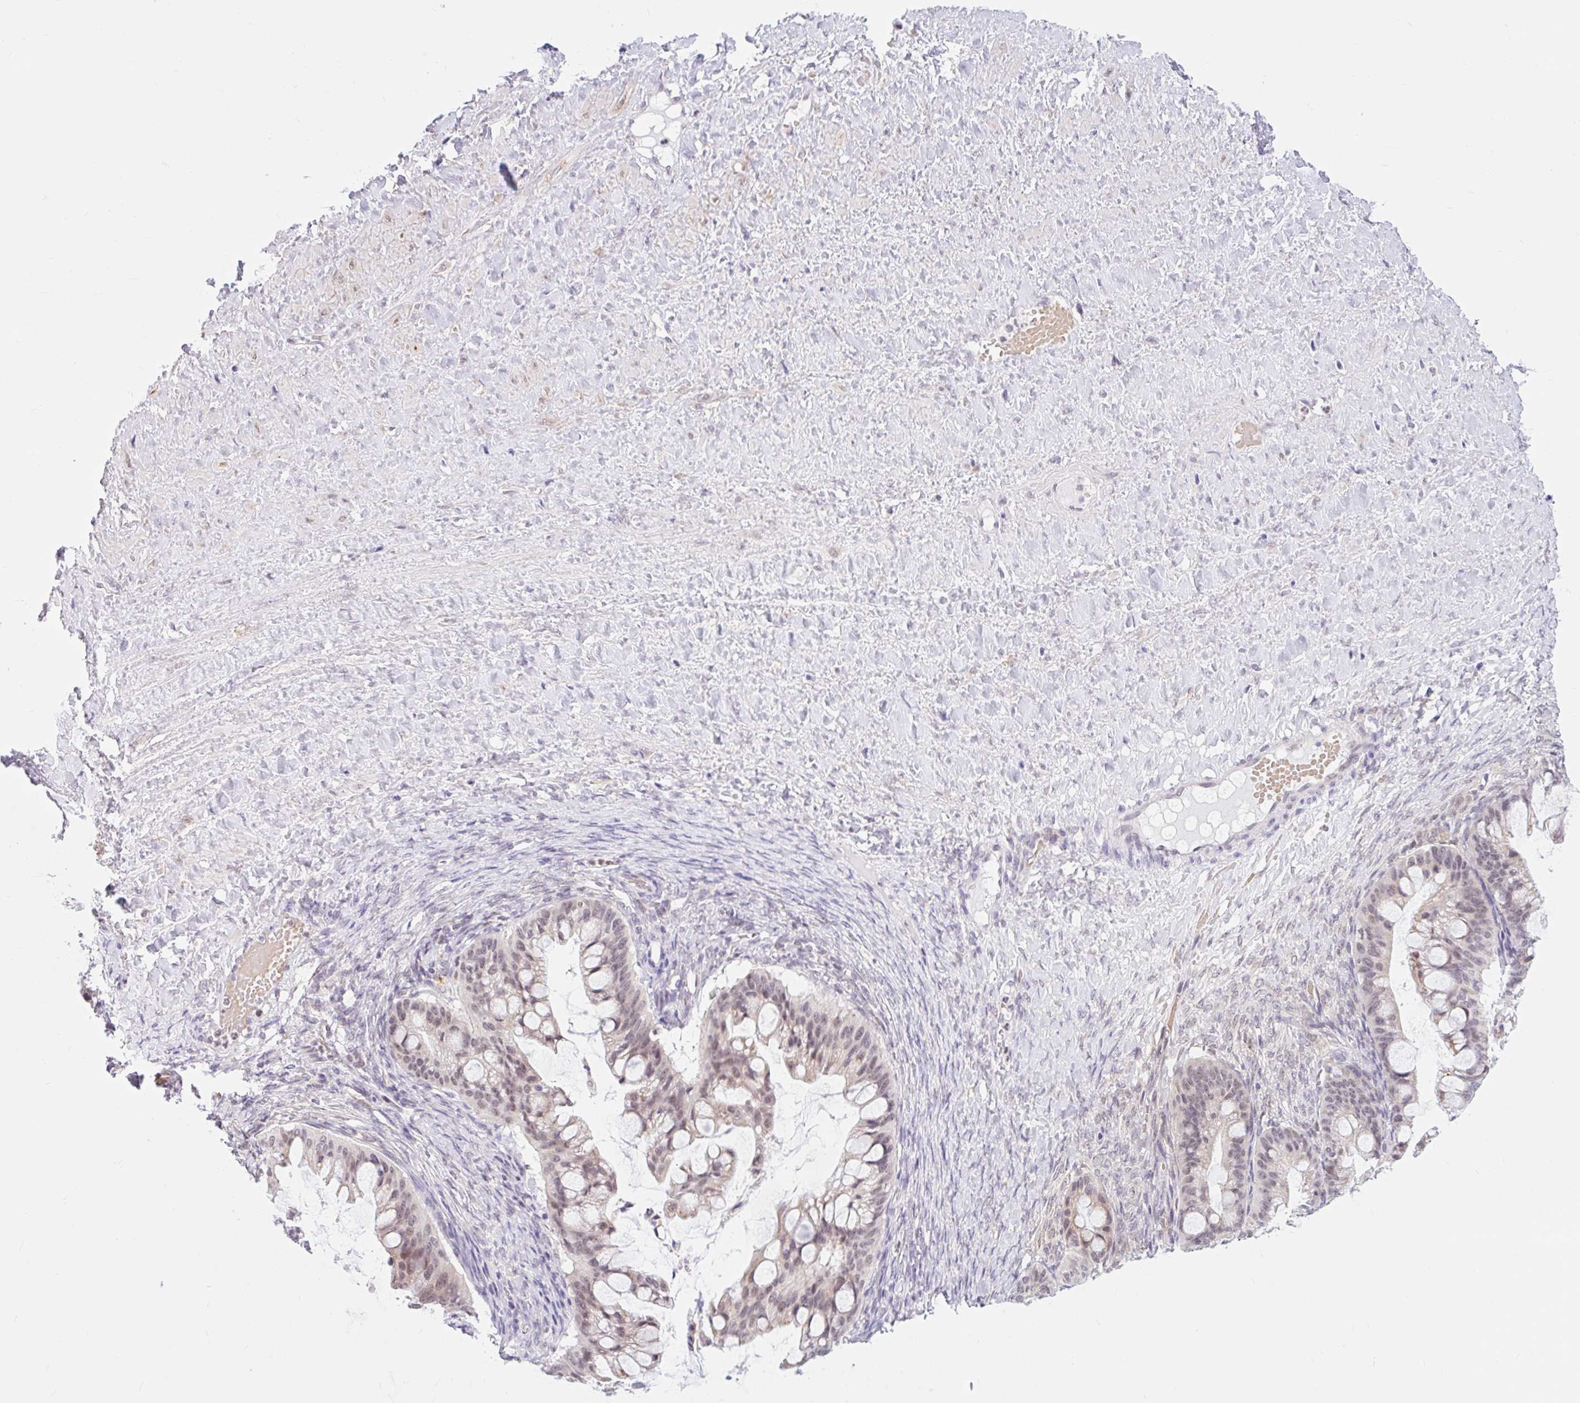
{"staining": {"intensity": "negative", "quantity": "none", "location": "none"}, "tissue": "ovarian cancer", "cell_type": "Tumor cells", "image_type": "cancer", "snomed": [{"axis": "morphology", "description": "Cystadenocarcinoma, mucinous, NOS"}, {"axis": "topography", "description": "Ovary"}], "caption": "A photomicrograph of human mucinous cystadenocarcinoma (ovarian) is negative for staining in tumor cells.", "gene": "SRSF10", "patient": {"sex": "female", "age": 73}}